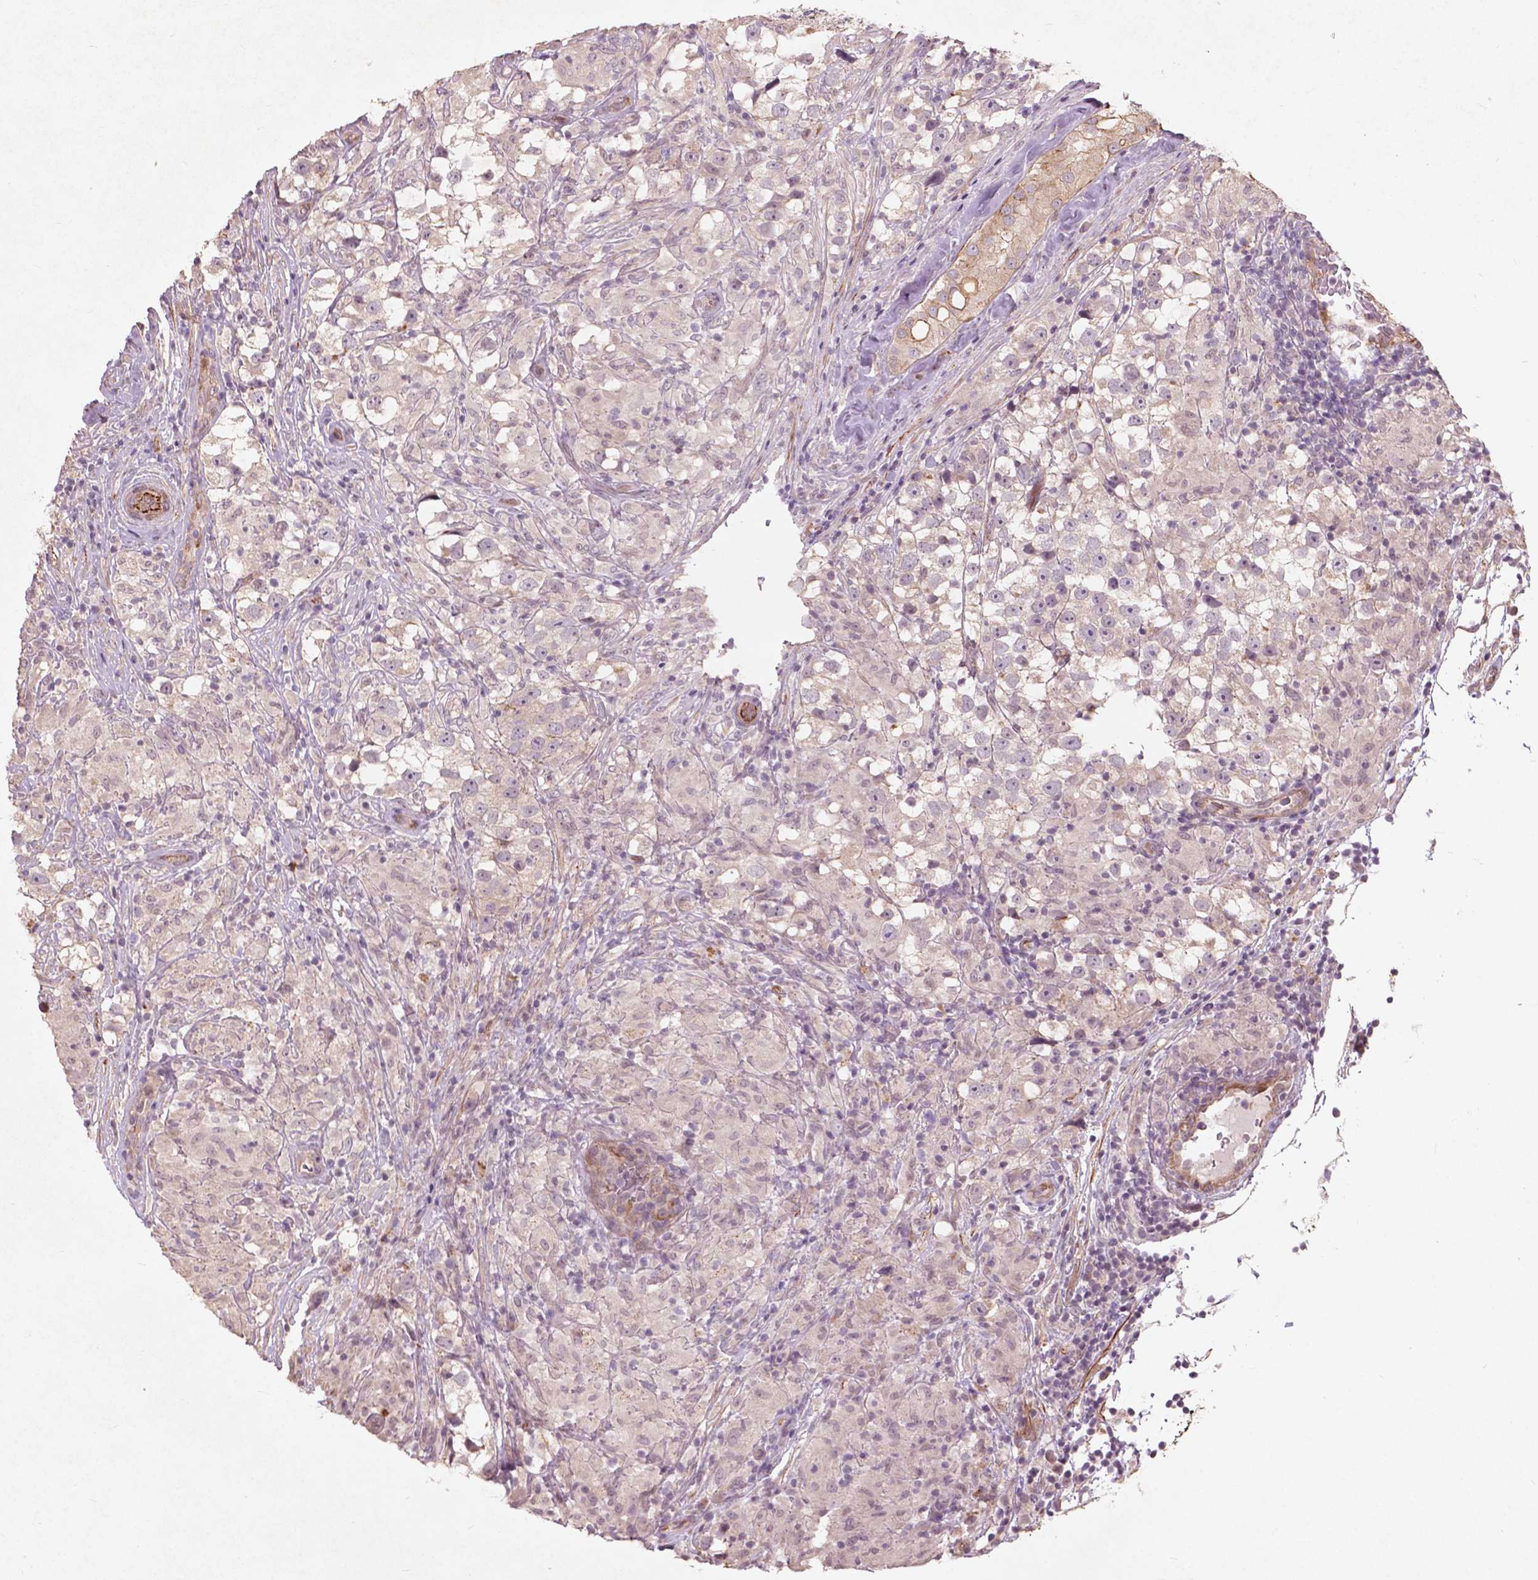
{"staining": {"intensity": "negative", "quantity": "none", "location": "none"}, "tissue": "testis cancer", "cell_type": "Tumor cells", "image_type": "cancer", "snomed": [{"axis": "morphology", "description": "Seminoma, NOS"}, {"axis": "topography", "description": "Testis"}], "caption": "A high-resolution image shows IHC staining of testis cancer, which exhibits no significant positivity in tumor cells.", "gene": "RFPL4B", "patient": {"sex": "male", "age": 46}}